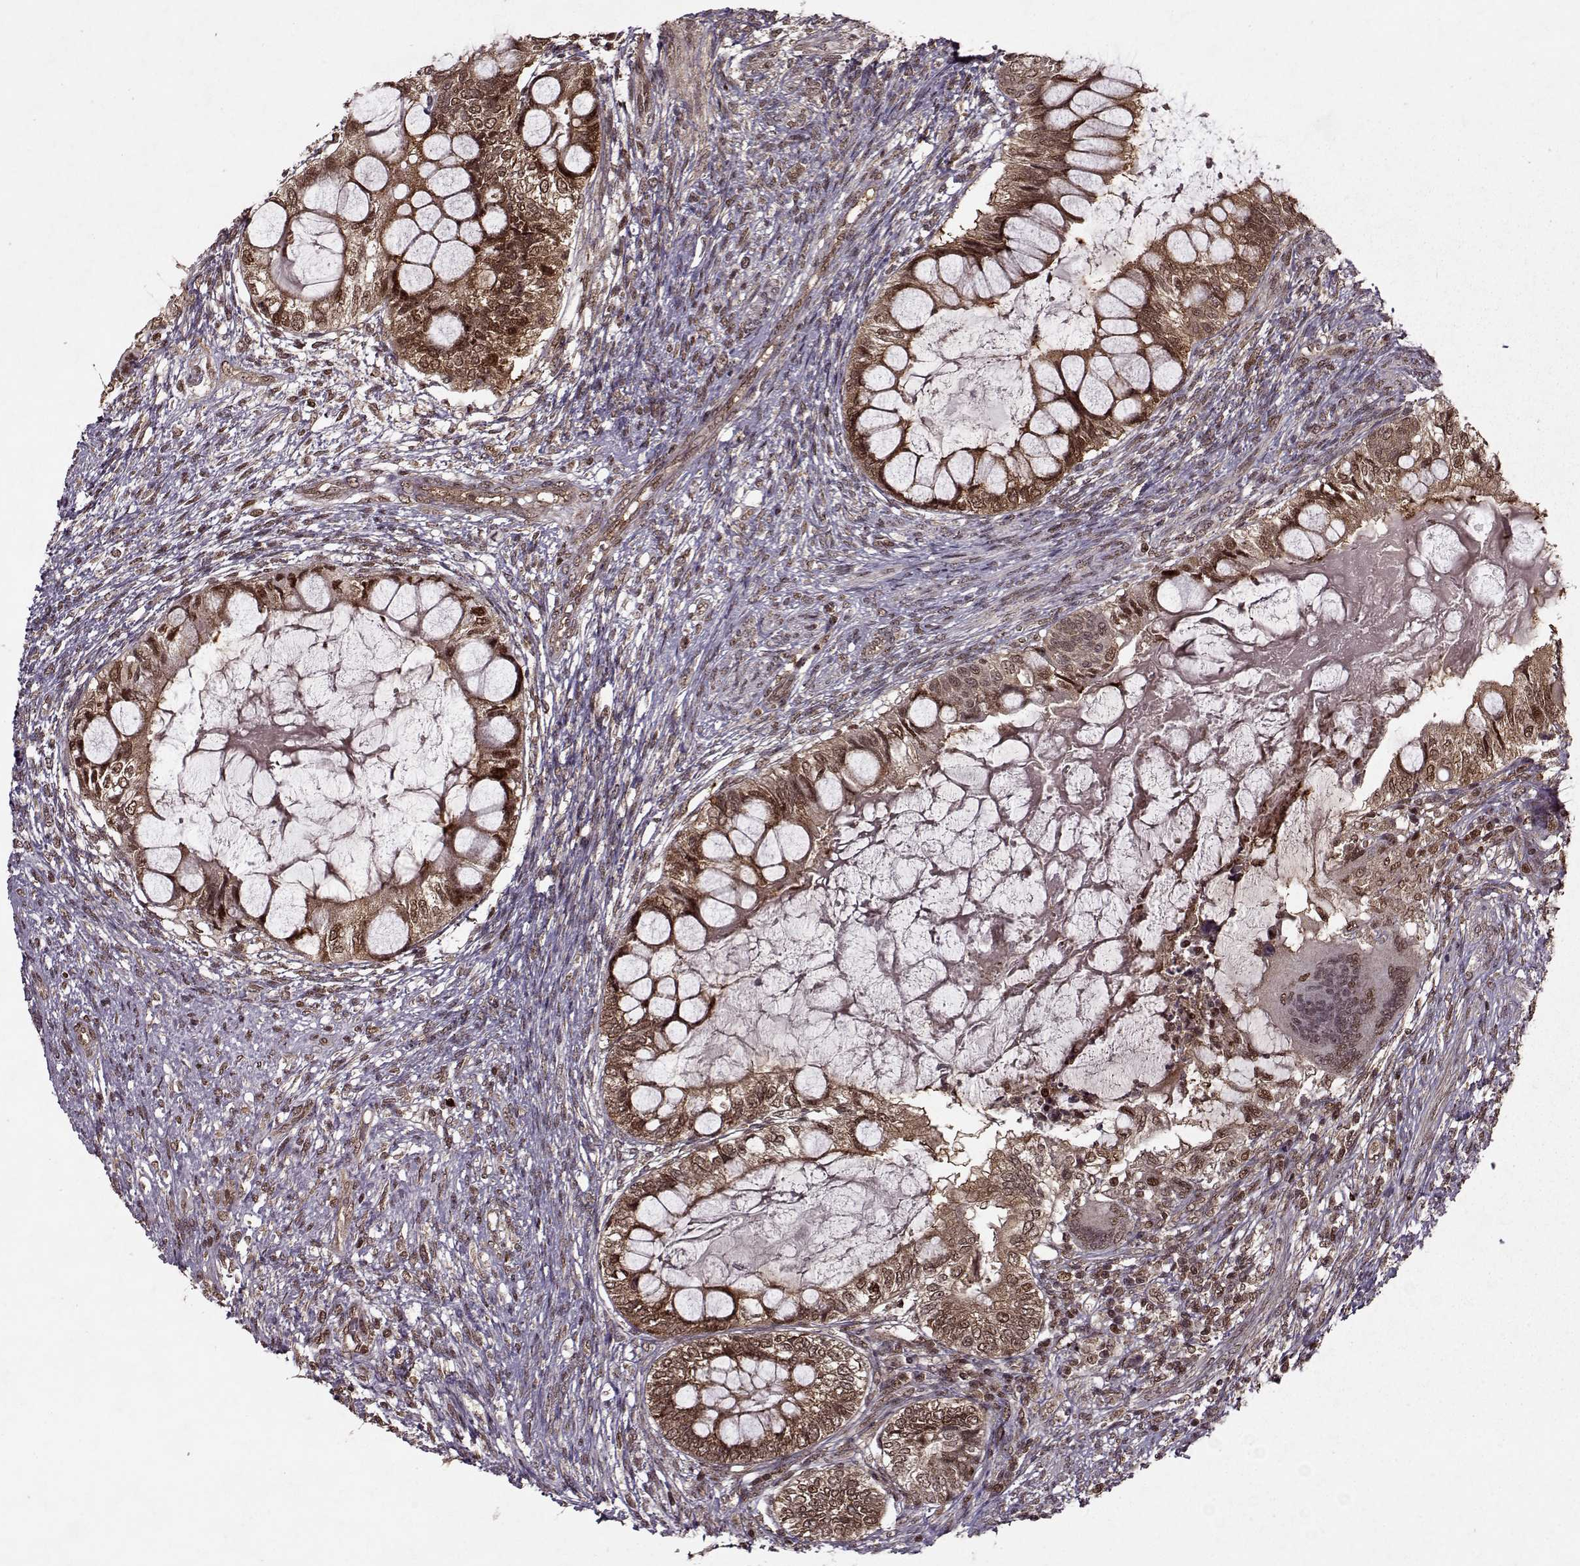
{"staining": {"intensity": "weak", "quantity": ">75%", "location": "cytoplasmic/membranous,nuclear"}, "tissue": "testis cancer", "cell_type": "Tumor cells", "image_type": "cancer", "snomed": [{"axis": "morphology", "description": "Seminoma, NOS"}, {"axis": "morphology", "description": "Carcinoma, Embryonal, NOS"}, {"axis": "topography", "description": "Testis"}], "caption": "Immunohistochemistry (IHC) (DAB) staining of embryonal carcinoma (testis) exhibits weak cytoplasmic/membranous and nuclear protein positivity in approximately >75% of tumor cells. (DAB (3,3'-diaminobenzidine) = brown stain, brightfield microscopy at high magnification).", "gene": "PSMA7", "patient": {"sex": "male", "age": 41}}